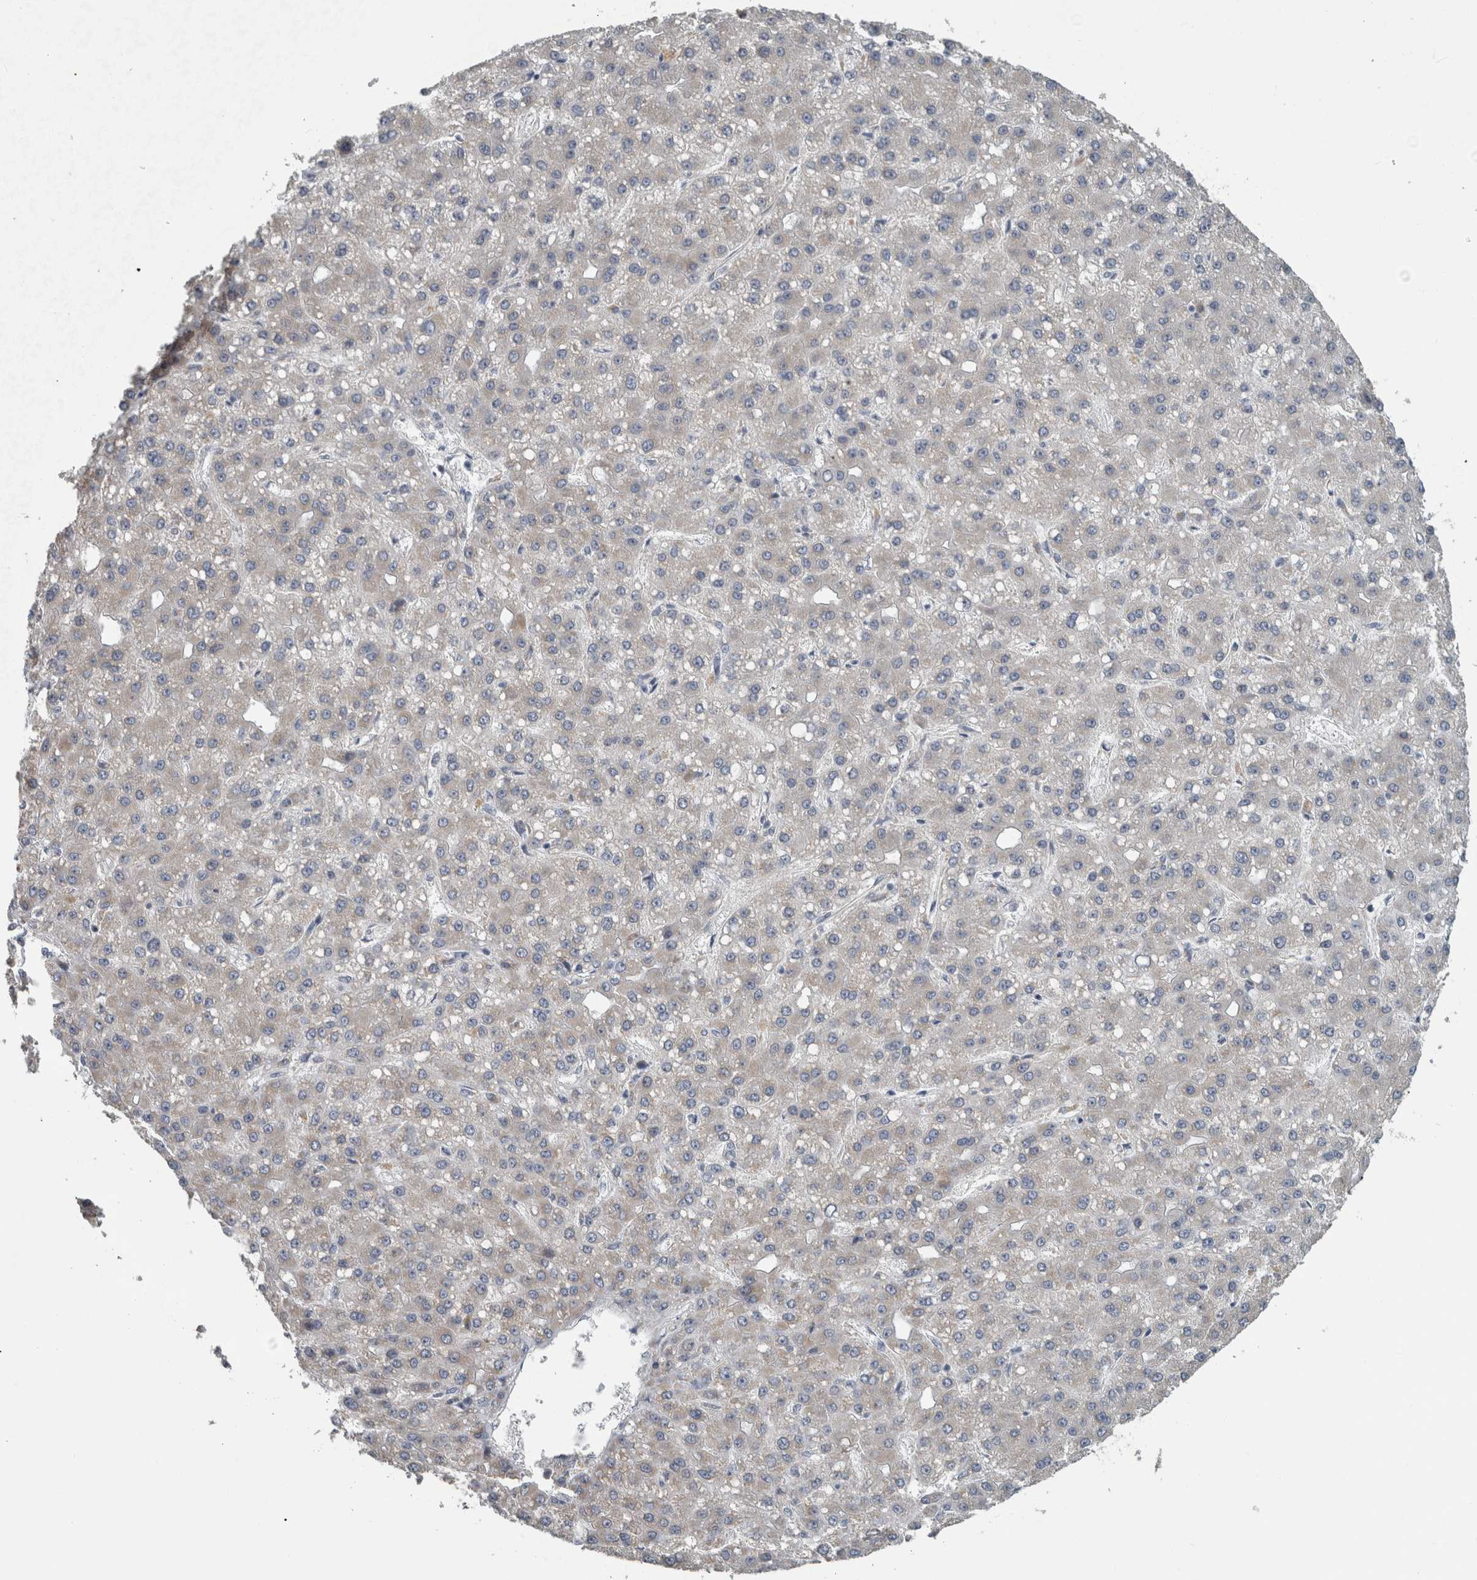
{"staining": {"intensity": "weak", "quantity": "<25%", "location": "cytoplasmic/membranous"}, "tissue": "liver cancer", "cell_type": "Tumor cells", "image_type": "cancer", "snomed": [{"axis": "morphology", "description": "Carcinoma, Hepatocellular, NOS"}, {"axis": "topography", "description": "Liver"}], "caption": "Liver cancer (hepatocellular carcinoma) stained for a protein using IHC reveals no positivity tumor cells.", "gene": "ARMC1", "patient": {"sex": "male", "age": 67}}